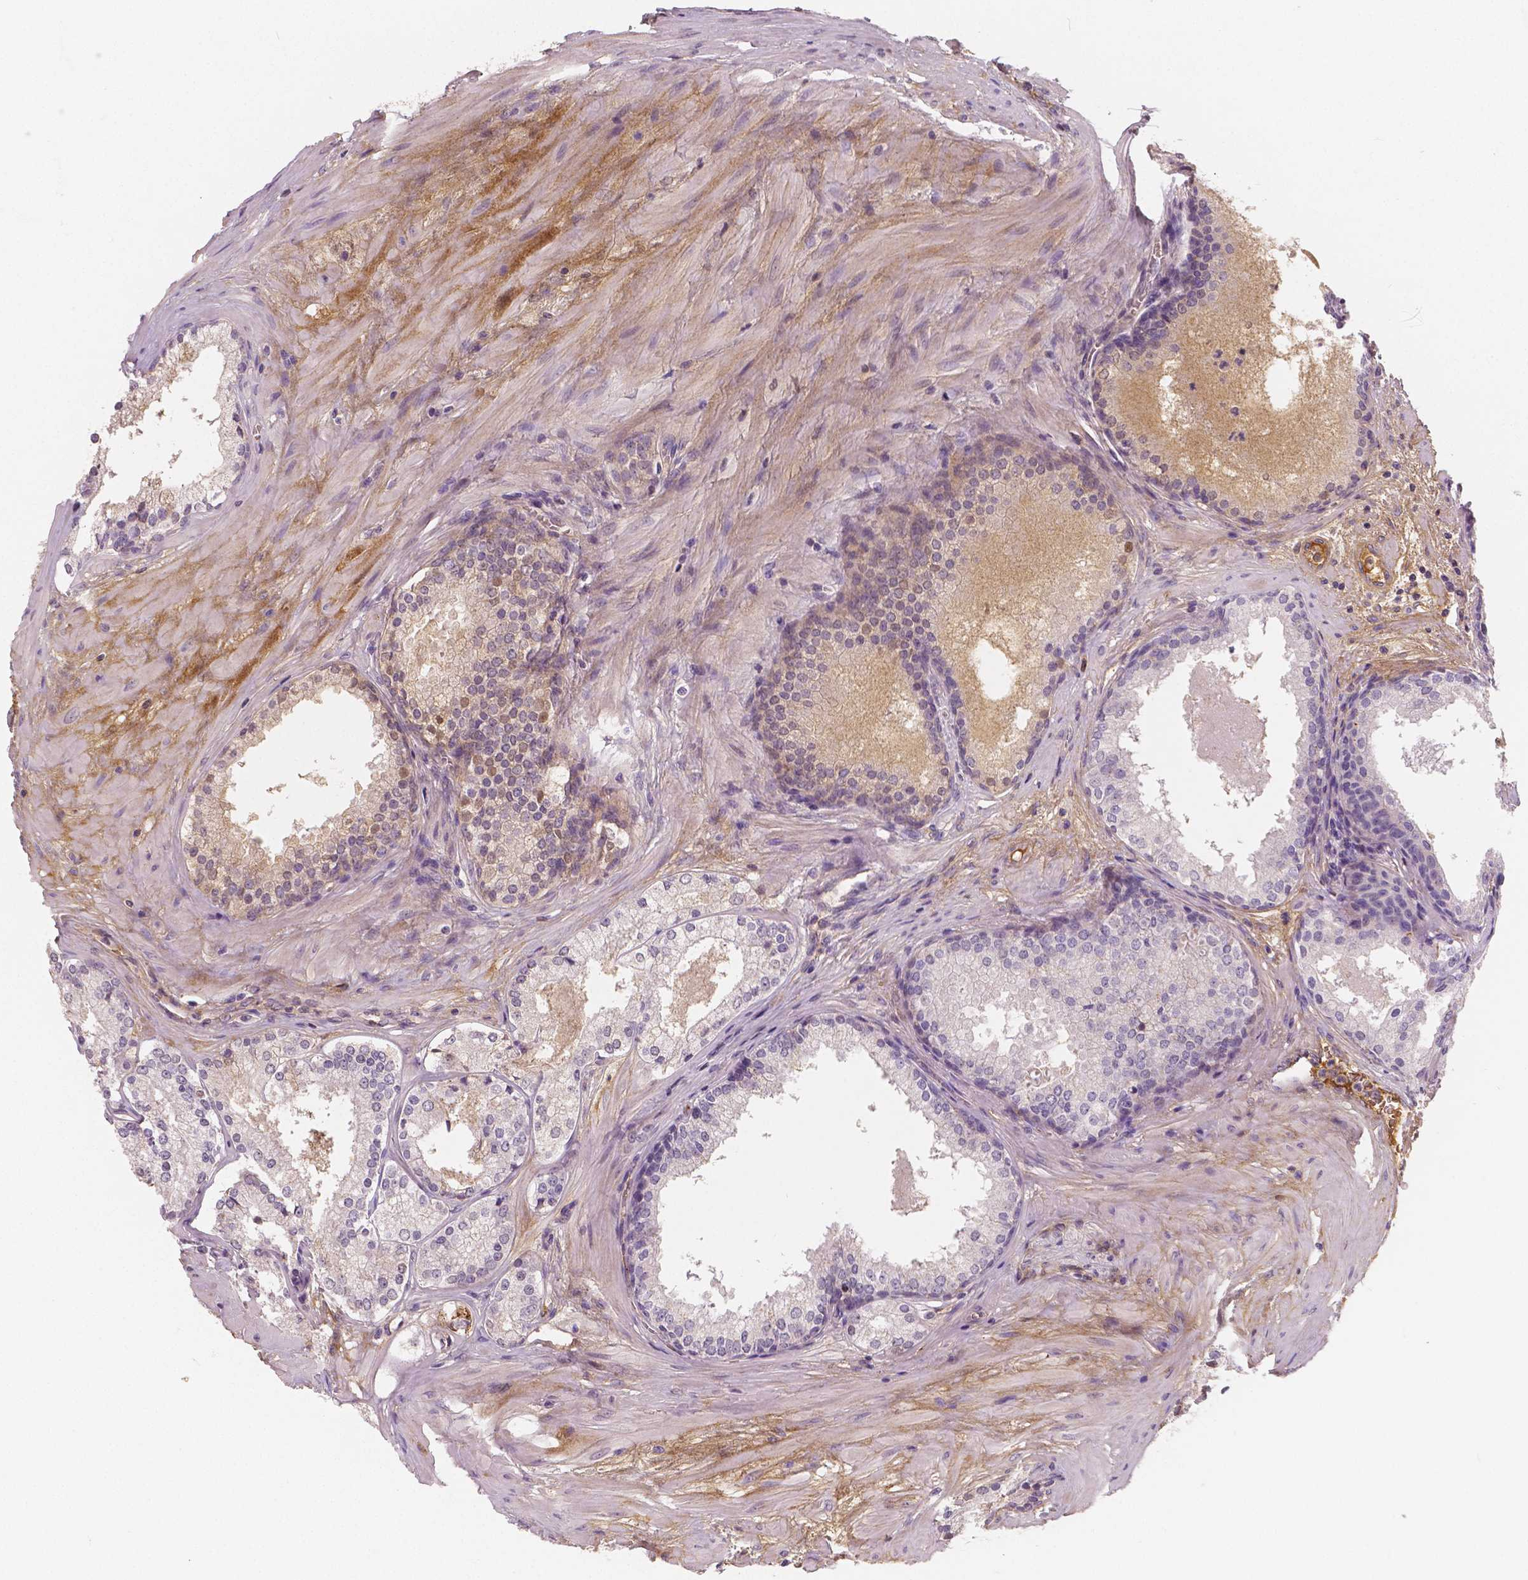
{"staining": {"intensity": "negative", "quantity": "none", "location": "none"}, "tissue": "prostate cancer", "cell_type": "Tumor cells", "image_type": "cancer", "snomed": [{"axis": "morphology", "description": "Adenocarcinoma, Low grade"}, {"axis": "topography", "description": "Prostate"}], "caption": "This is an immunohistochemistry (IHC) micrograph of human prostate low-grade adenocarcinoma. There is no staining in tumor cells.", "gene": "APOA4", "patient": {"sex": "male", "age": 56}}